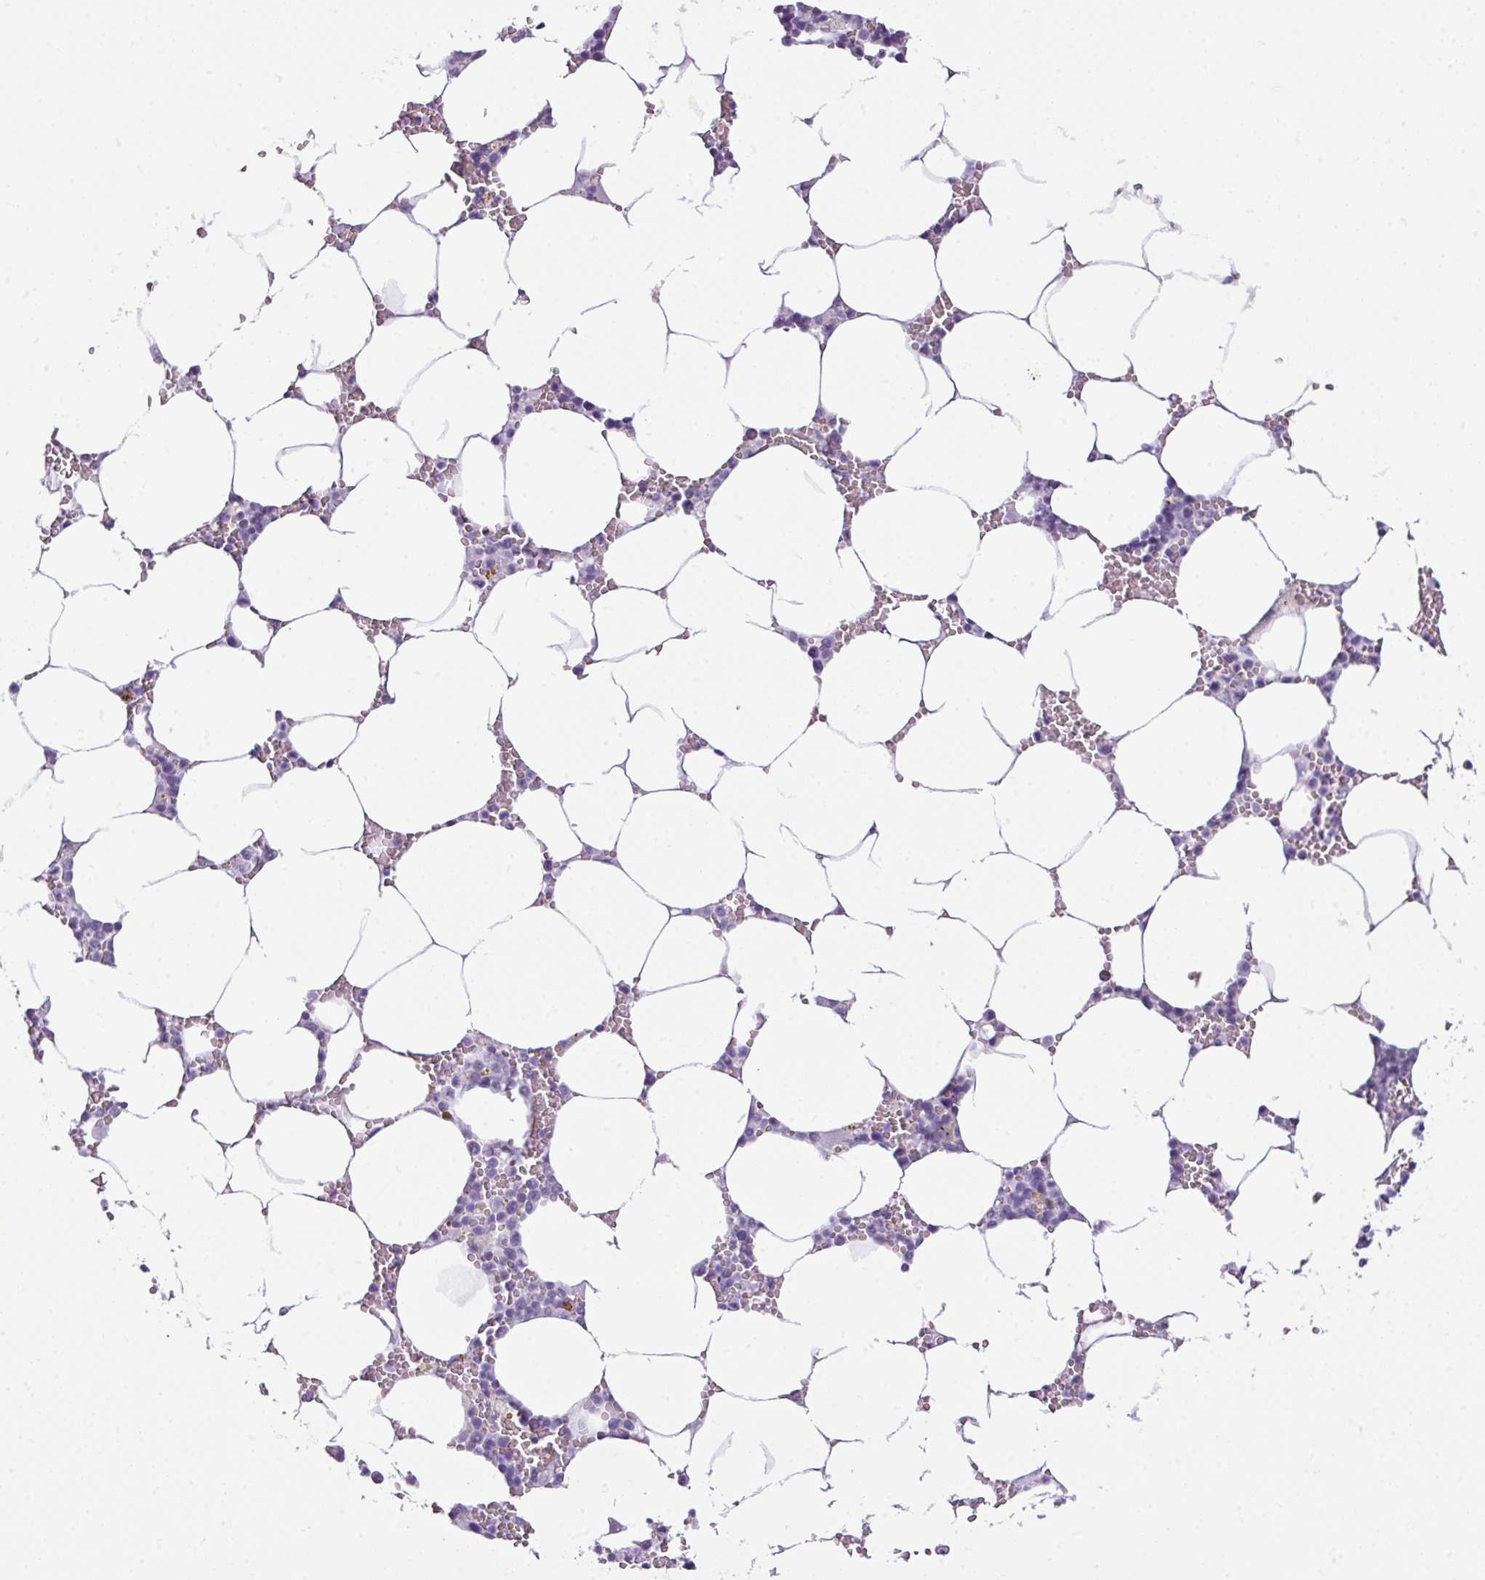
{"staining": {"intensity": "negative", "quantity": "none", "location": "none"}, "tissue": "bone marrow", "cell_type": "Hematopoietic cells", "image_type": "normal", "snomed": [{"axis": "morphology", "description": "Normal tissue, NOS"}, {"axis": "topography", "description": "Bone marrow"}], "caption": "DAB immunohistochemical staining of unremarkable human bone marrow demonstrates no significant staining in hematopoietic cells.", "gene": "SCT", "patient": {"sex": "male", "age": 70}}